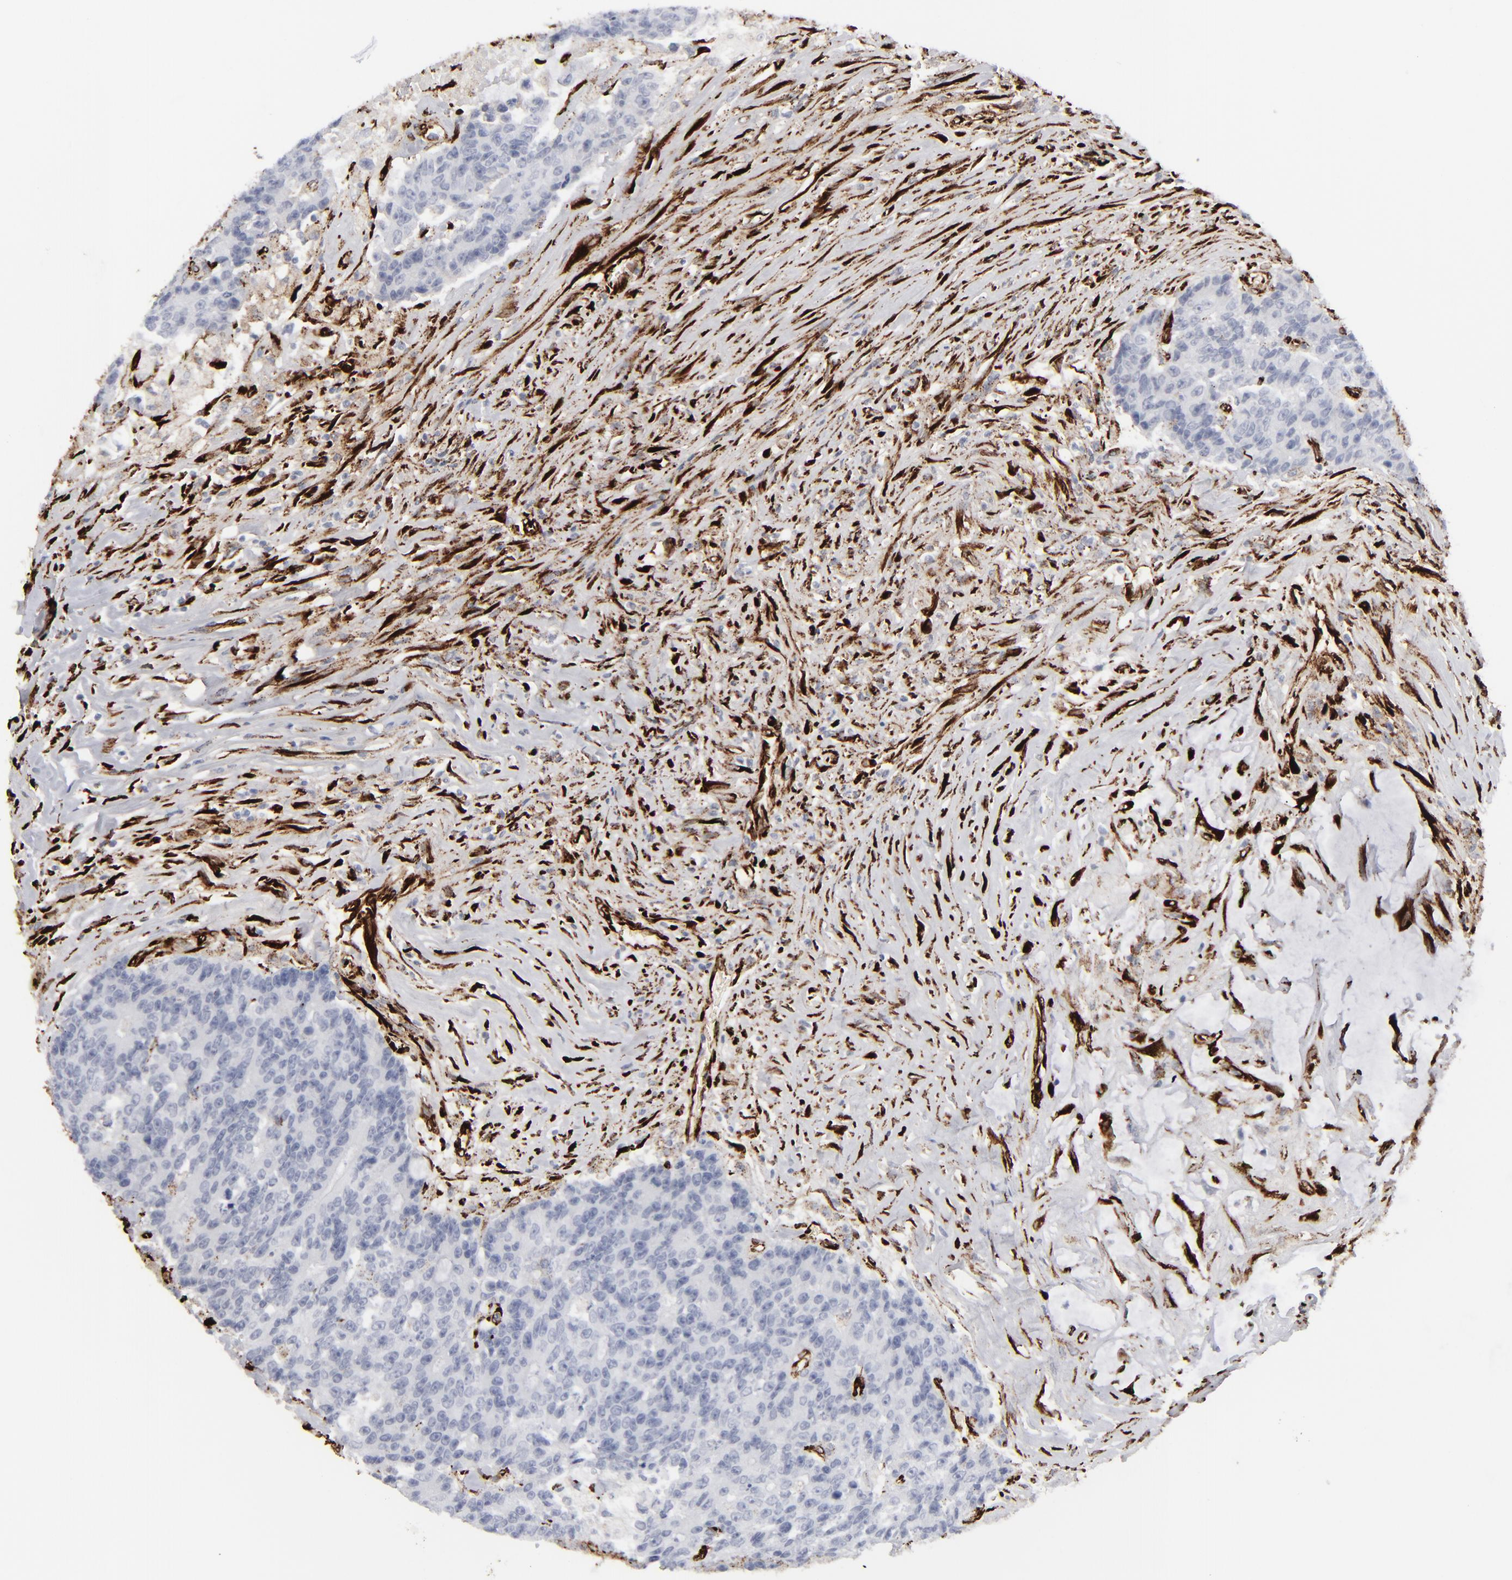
{"staining": {"intensity": "negative", "quantity": "none", "location": "none"}, "tissue": "colorectal cancer", "cell_type": "Tumor cells", "image_type": "cancer", "snomed": [{"axis": "morphology", "description": "Adenocarcinoma, NOS"}, {"axis": "topography", "description": "Colon"}], "caption": "Histopathology image shows no significant protein expression in tumor cells of adenocarcinoma (colorectal). (DAB (3,3'-diaminobenzidine) immunohistochemistry (IHC) with hematoxylin counter stain).", "gene": "SPARC", "patient": {"sex": "female", "age": 86}}